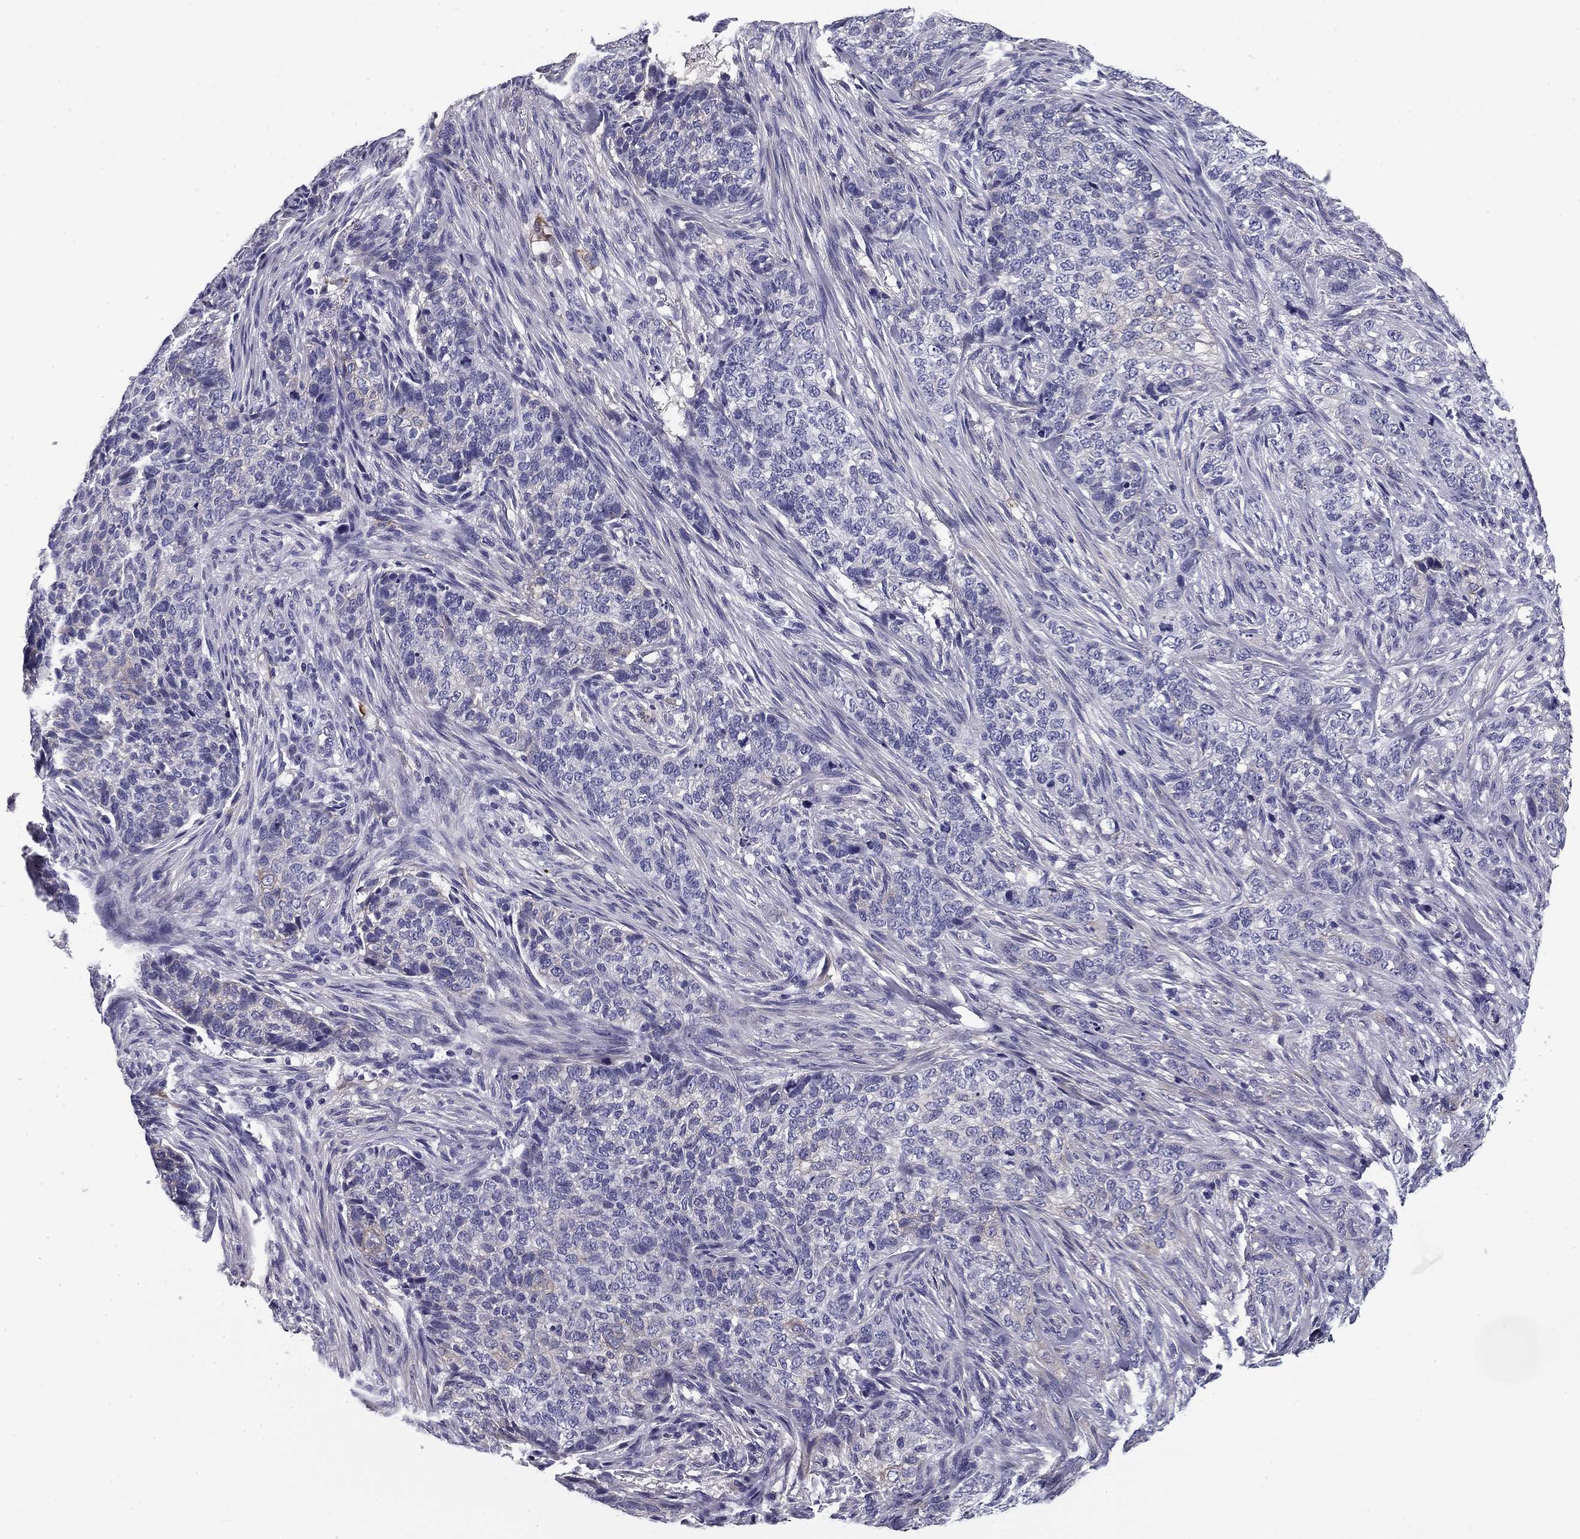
{"staining": {"intensity": "negative", "quantity": "none", "location": "none"}, "tissue": "skin cancer", "cell_type": "Tumor cells", "image_type": "cancer", "snomed": [{"axis": "morphology", "description": "Basal cell carcinoma"}, {"axis": "topography", "description": "Skin"}], "caption": "Immunohistochemistry of human basal cell carcinoma (skin) reveals no staining in tumor cells. (DAB IHC with hematoxylin counter stain).", "gene": "FLNC", "patient": {"sex": "female", "age": 69}}